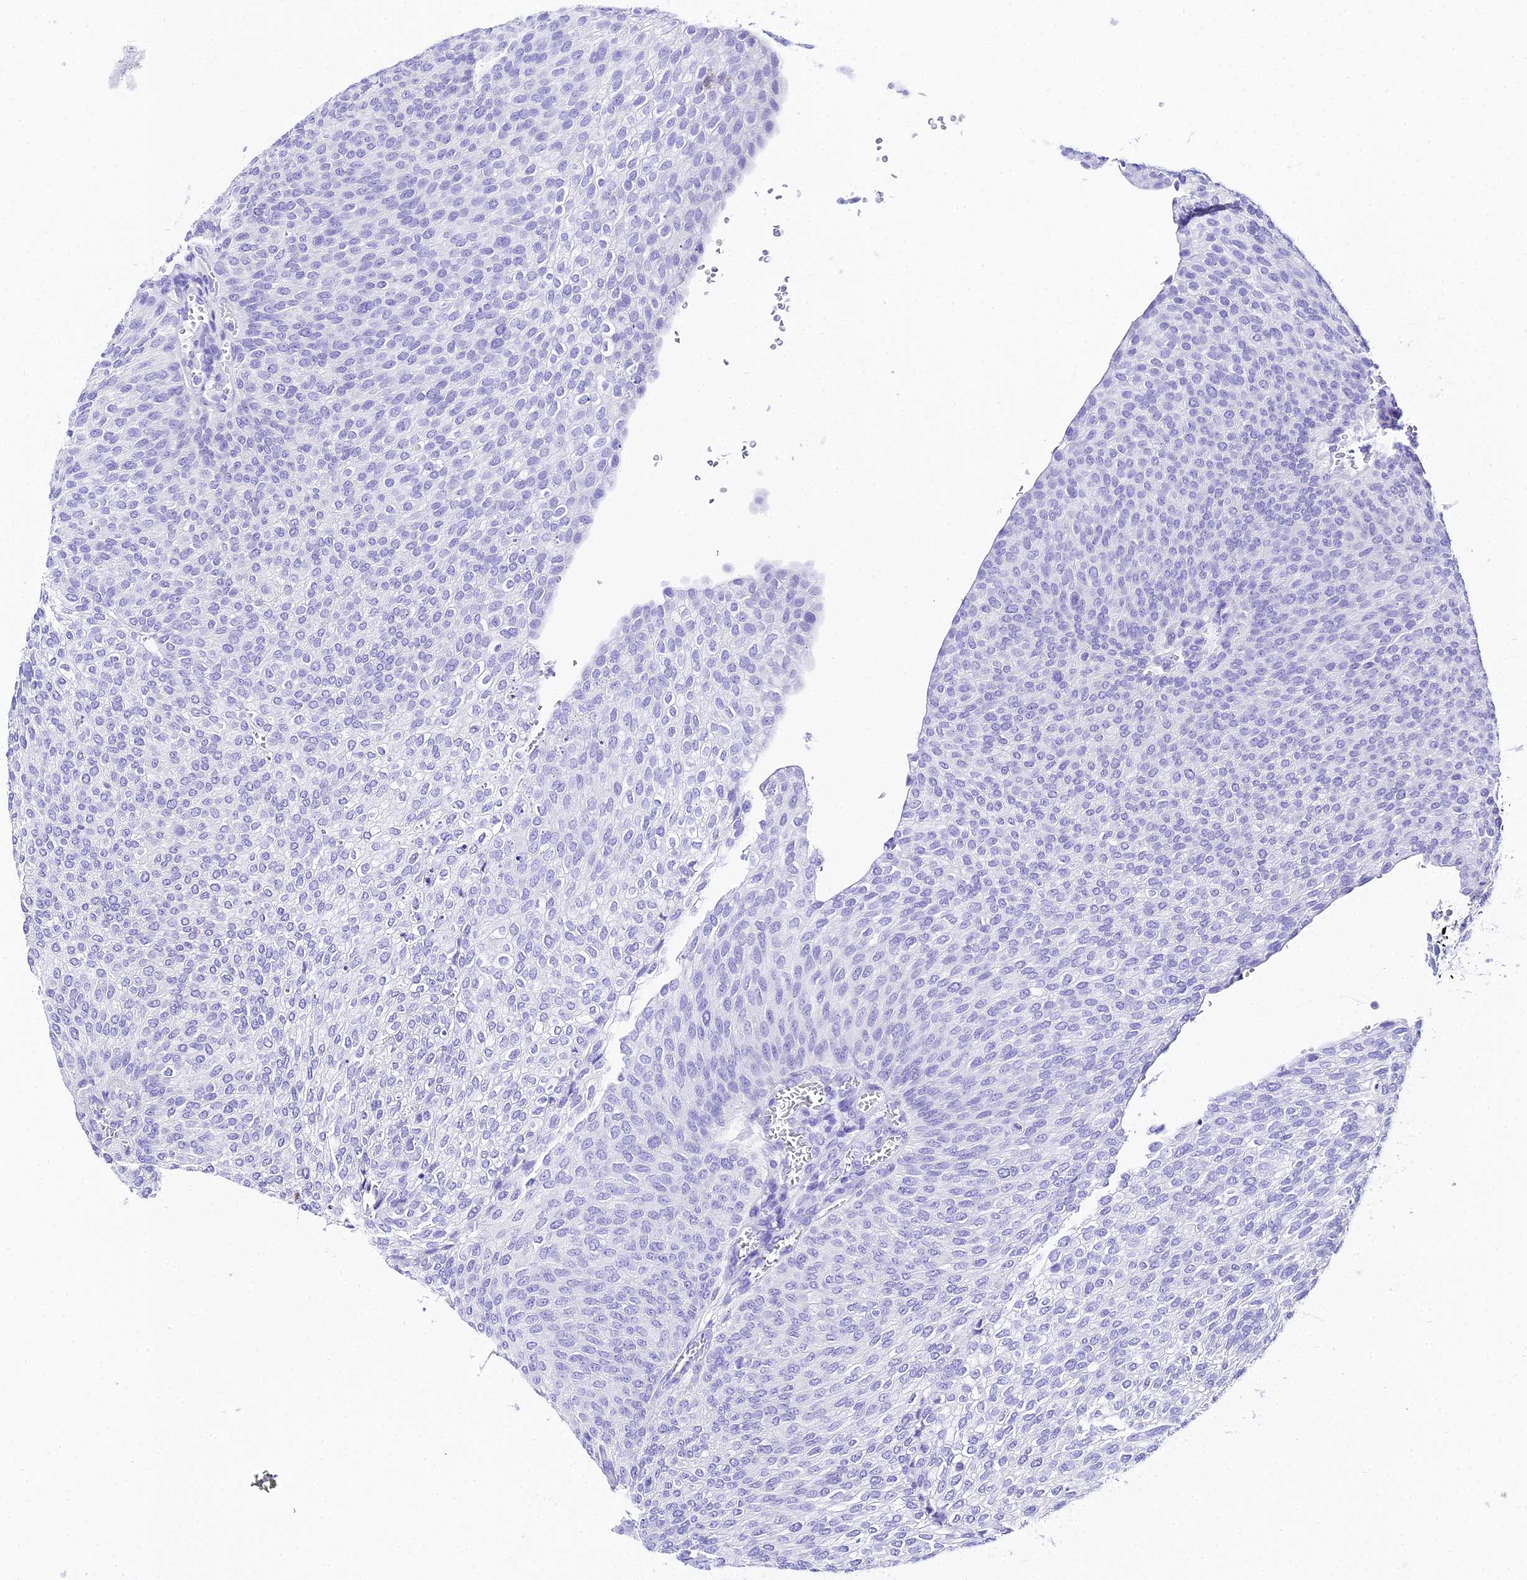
{"staining": {"intensity": "negative", "quantity": "none", "location": "none"}, "tissue": "urothelial cancer", "cell_type": "Tumor cells", "image_type": "cancer", "snomed": [{"axis": "morphology", "description": "Urothelial carcinoma, High grade"}, {"axis": "topography", "description": "Urinary bladder"}], "caption": "This photomicrograph is of urothelial cancer stained with immunohistochemistry to label a protein in brown with the nuclei are counter-stained blue. There is no expression in tumor cells.", "gene": "TRMT44", "patient": {"sex": "female", "age": 79}}